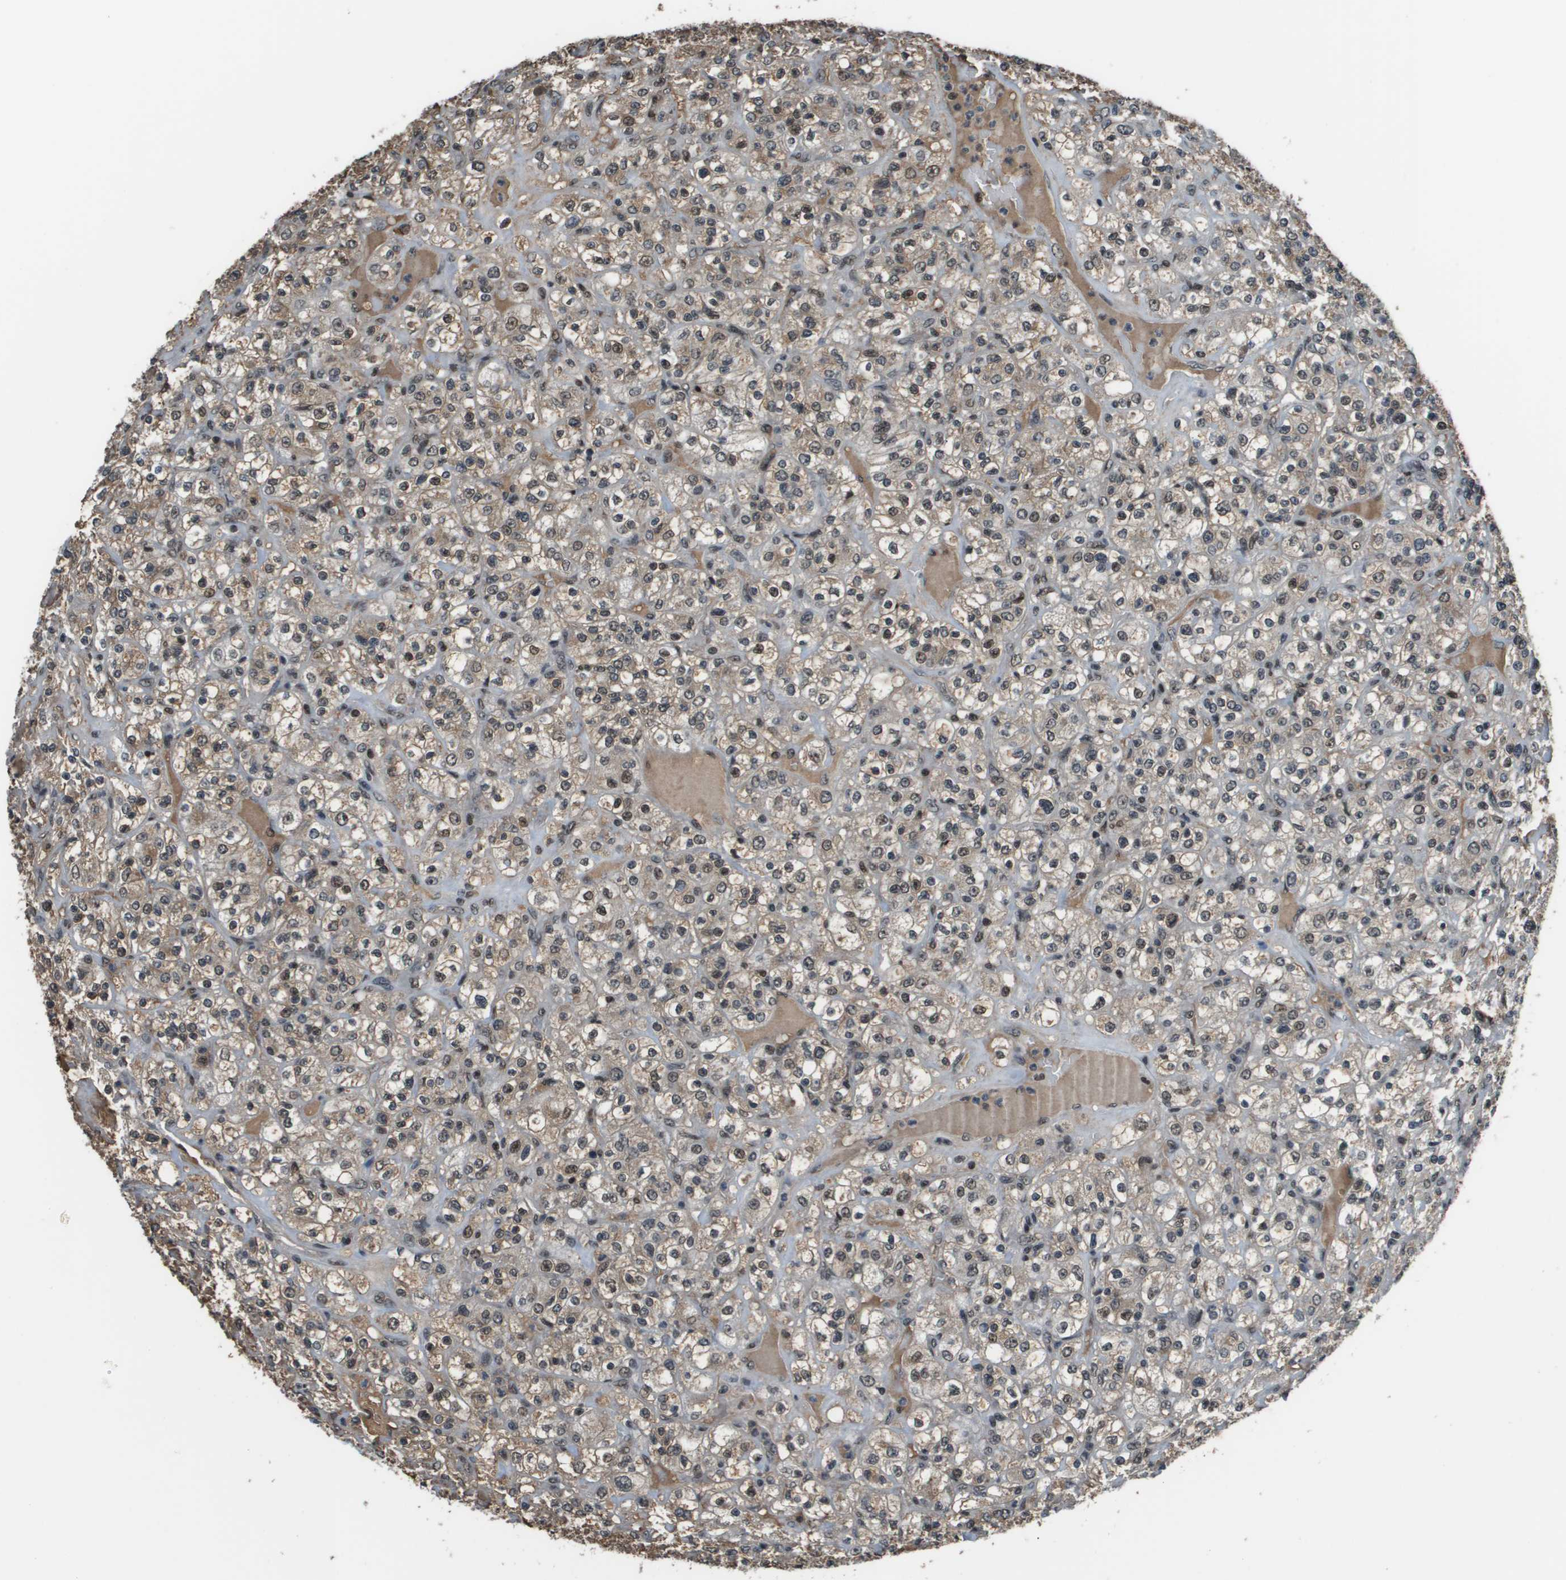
{"staining": {"intensity": "moderate", "quantity": "25%-75%", "location": "nuclear"}, "tissue": "renal cancer", "cell_type": "Tumor cells", "image_type": "cancer", "snomed": [{"axis": "morphology", "description": "Normal tissue, NOS"}, {"axis": "morphology", "description": "Adenocarcinoma, NOS"}, {"axis": "topography", "description": "Kidney"}], "caption": "Immunohistochemical staining of human renal adenocarcinoma shows medium levels of moderate nuclear positivity in approximately 25%-75% of tumor cells.", "gene": "THRAP3", "patient": {"sex": "female", "age": 72}}